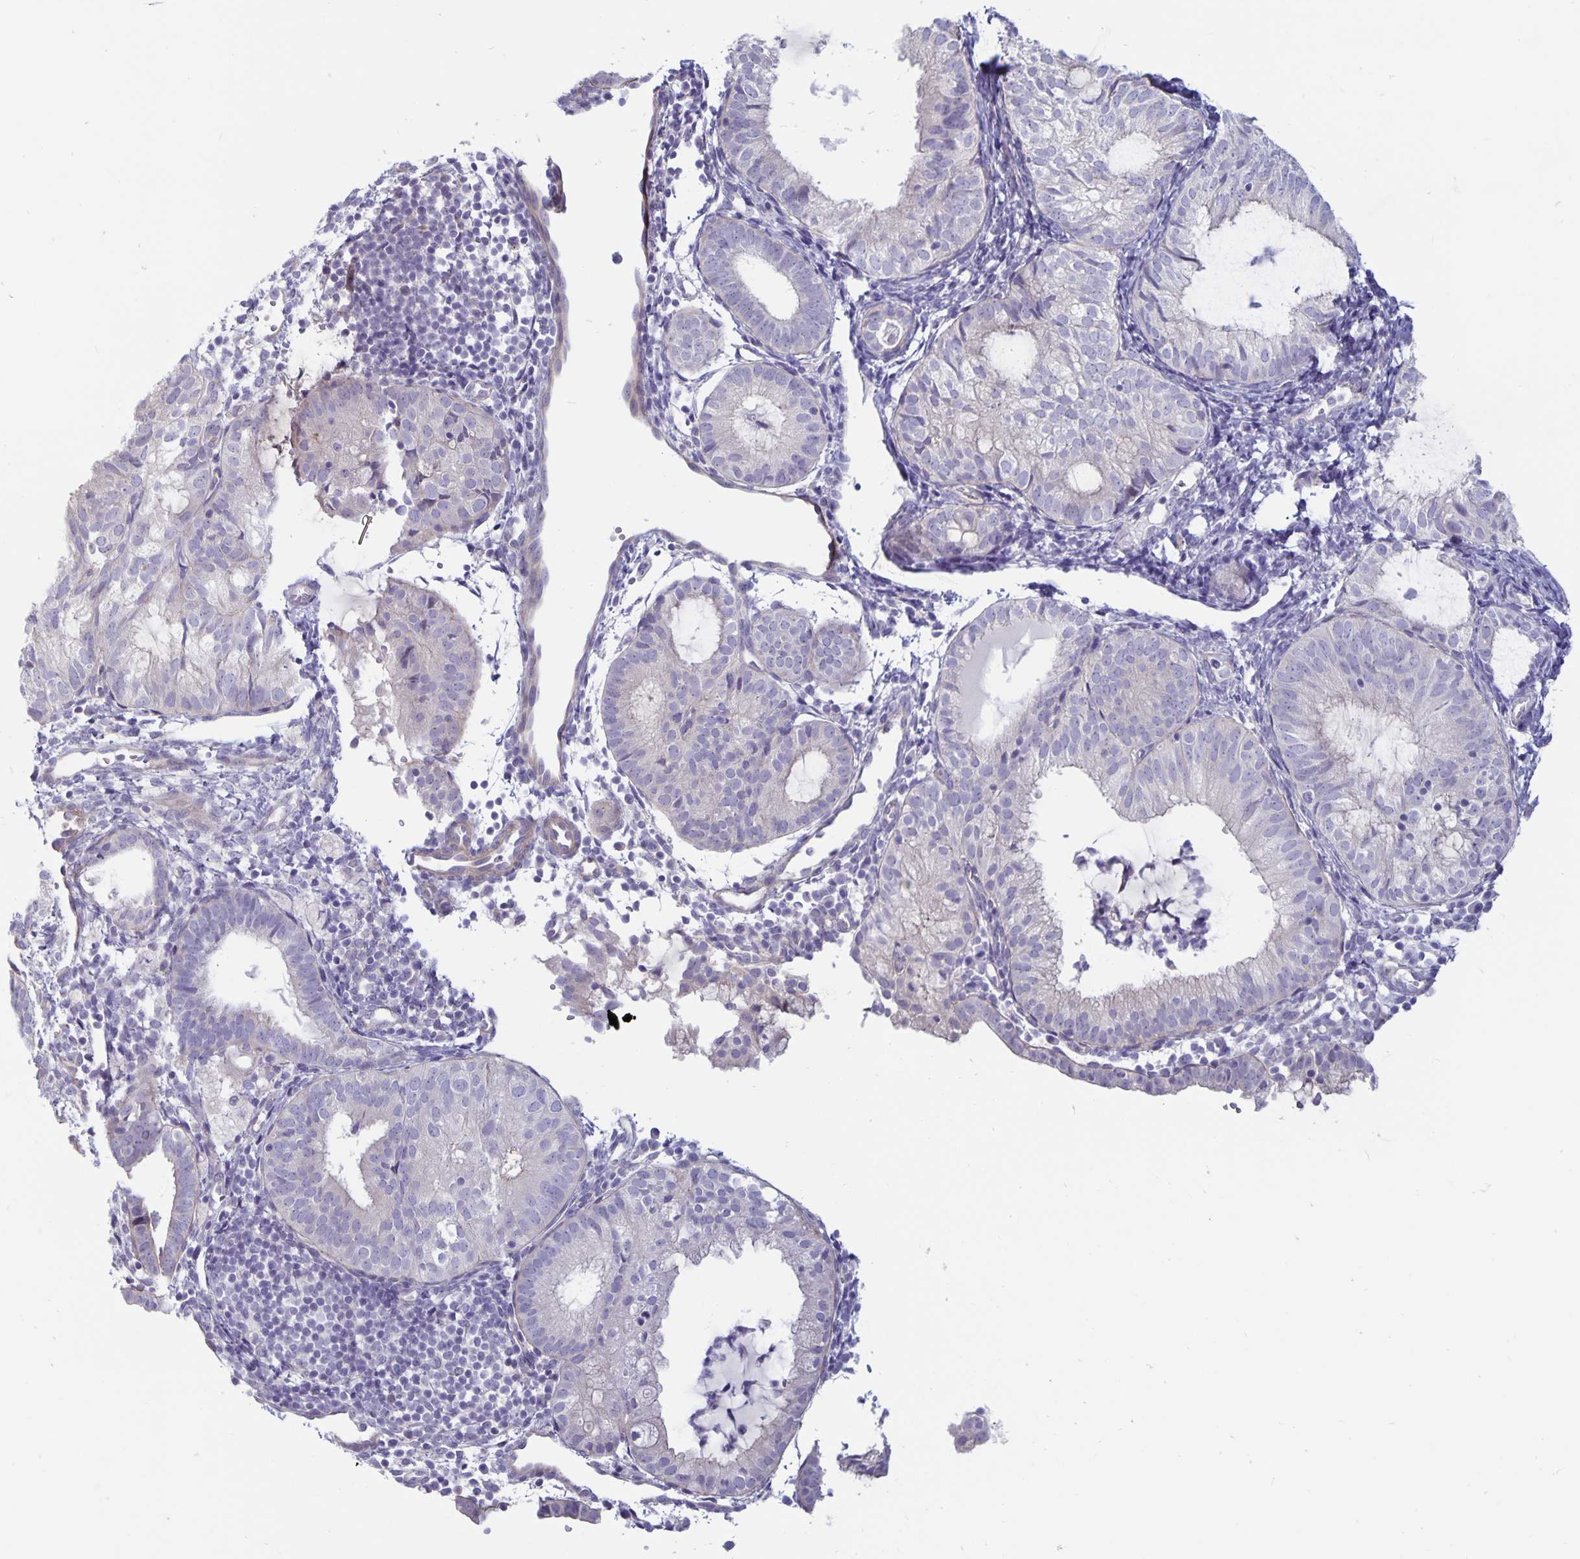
{"staining": {"intensity": "negative", "quantity": "none", "location": "none"}, "tissue": "endometrial cancer", "cell_type": "Tumor cells", "image_type": "cancer", "snomed": [{"axis": "morphology", "description": "Normal tissue, NOS"}, {"axis": "morphology", "description": "Adenocarcinoma, NOS"}, {"axis": "topography", "description": "Smooth muscle"}, {"axis": "topography", "description": "Endometrium"}, {"axis": "topography", "description": "Myometrium, NOS"}], "caption": "Immunohistochemistry (IHC) histopathology image of neoplastic tissue: endometrial cancer (adenocarcinoma) stained with DAB (3,3'-diaminobenzidine) demonstrates no significant protein staining in tumor cells.", "gene": "PLCB3", "patient": {"sex": "female", "age": 81}}